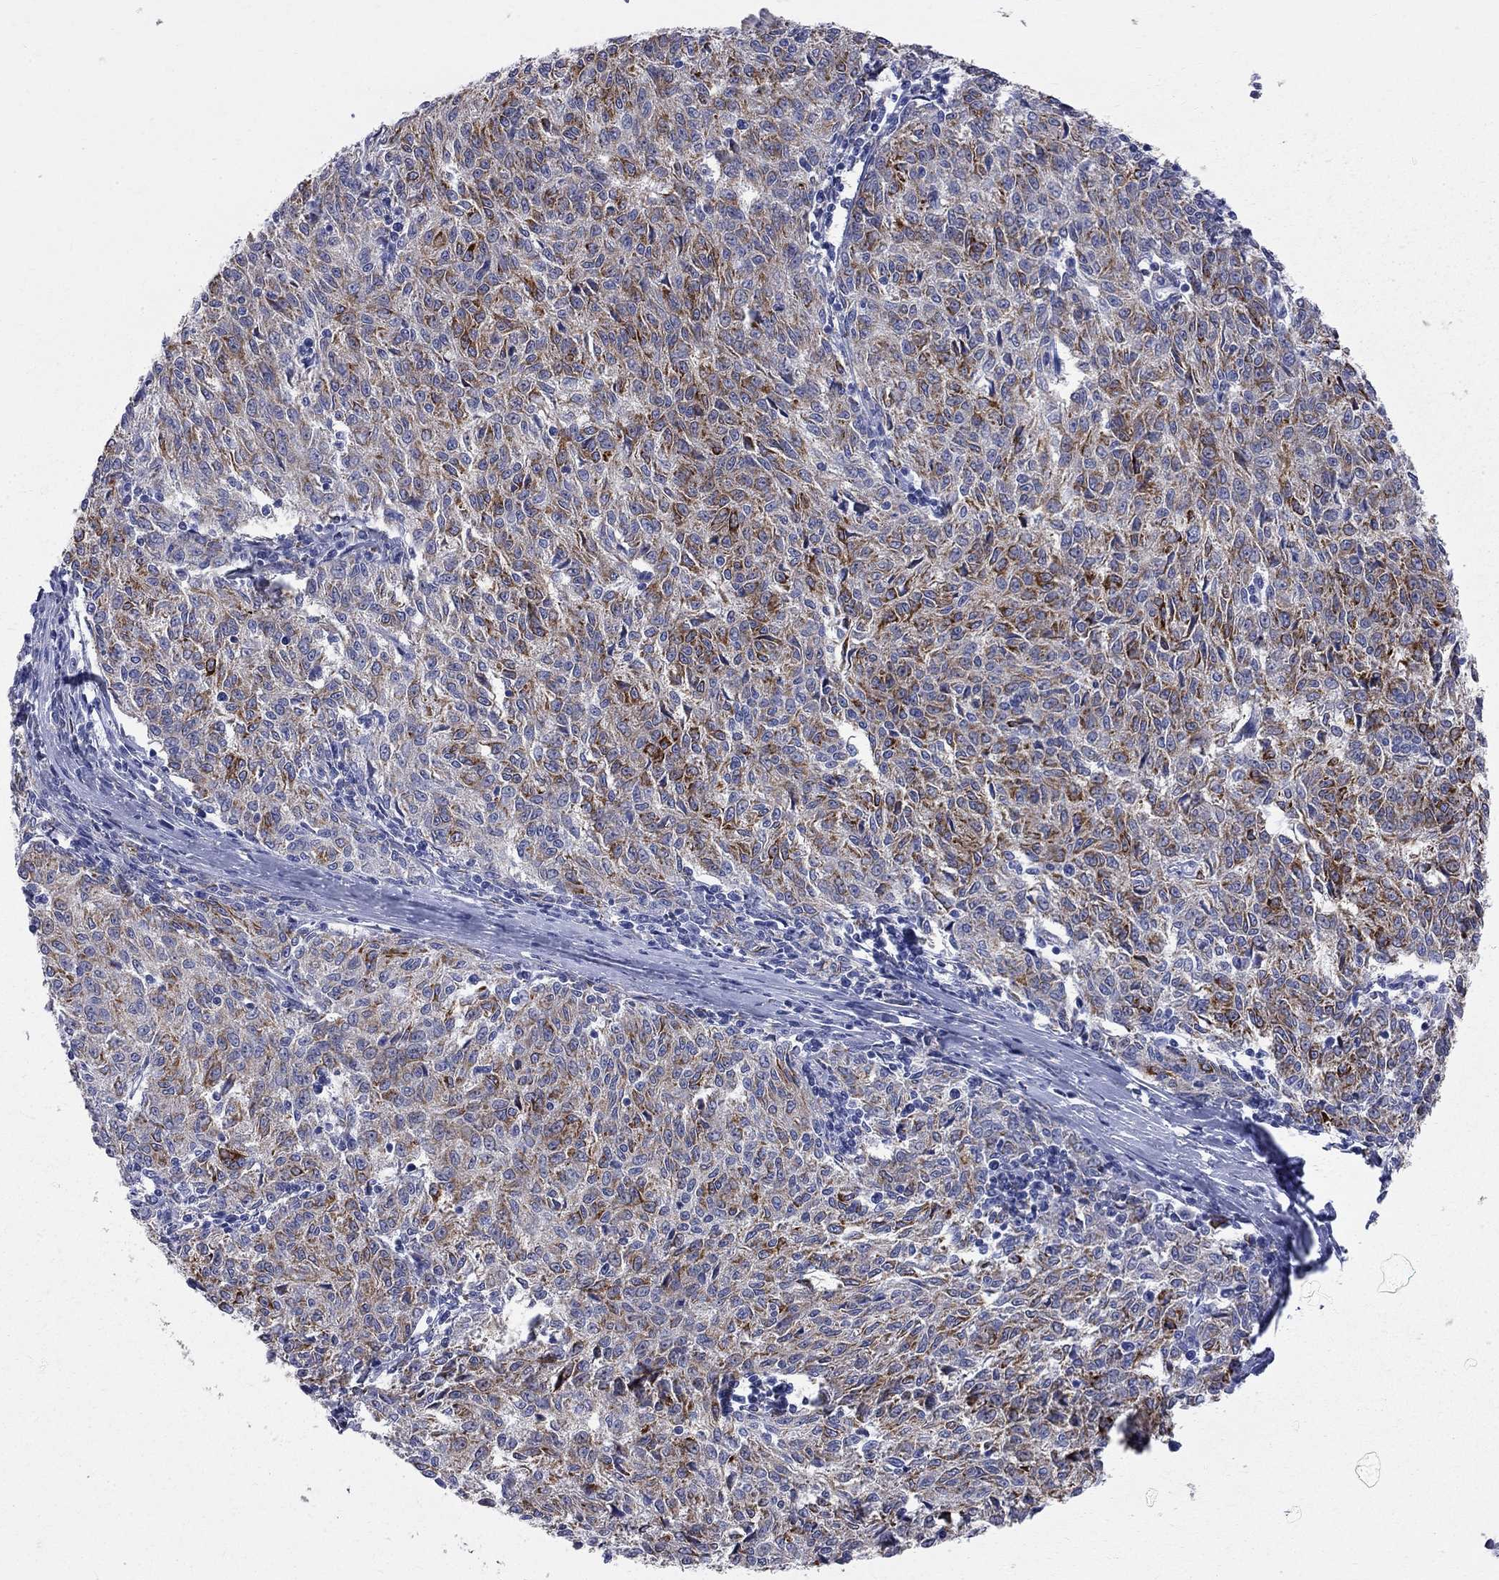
{"staining": {"intensity": "strong", "quantity": ">75%", "location": "cytoplasmic/membranous"}, "tissue": "melanoma", "cell_type": "Tumor cells", "image_type": "cancer", "snomed": [{"axis": "morphology", "description": "Malignant melanoma, NOS"}, {"axis": "topography", "description": "Skin"}], "caption": "Malignant melanoma tissue exhibits strong cytoplasmic/membranous staining in about >75% of tumor cells, visualized by immunohistochemistry.", "gene": "ACSL1", "patient": {"sex": "female", "age": 72}}